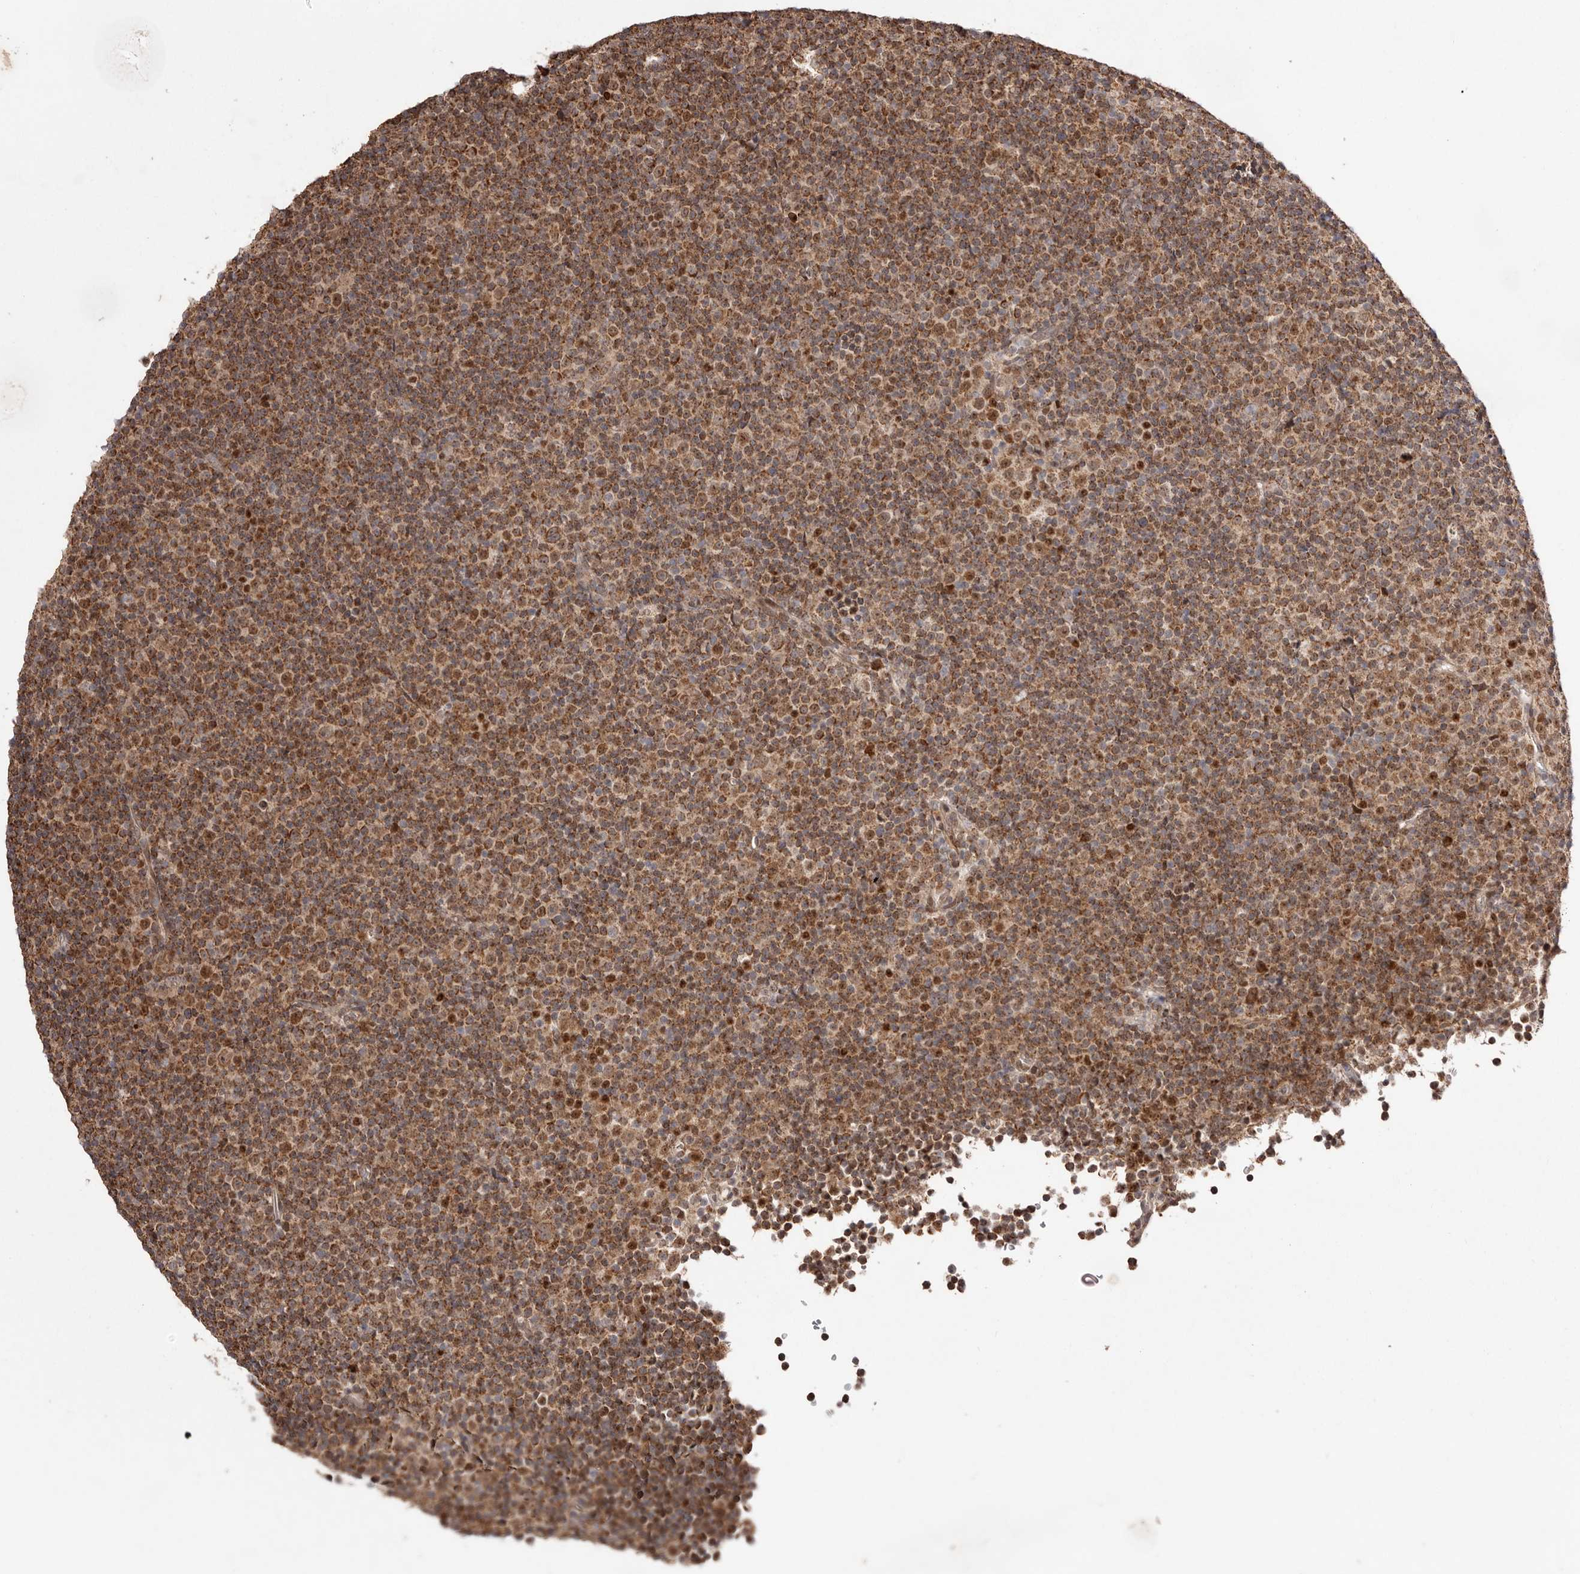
{"staining": {"intensity": "moderate", "quantity": ">75%", "location": "cytoplasmic/membranous,nuclear"}, "tissue": "lymphoma", "cell_type": "Tumor cells", "image_type": "cancer", "snomed": [{"axis": "morphology", "description": "Malignant lymphoma, non-Hodgkin's type, Low grade"}, {"axis": "topography", "description": "Lymph node"}], "caption": "Immunohistochemistry (IHC) staining of low-grade malignant lymphoma, non-Hodgkin's type, which demonstrates medium levels of moderate cytoplasmic/membranous and nuclear expression in about >75% of tumor cells indicating moderate cytoplasmic/membranous and nuclear protein staining. The staining was performed using DAB (3,3'-diaminobenzidine) (brown) for protein detection and nuclei were counterstained in hematoxylin (blue).", "gene": "EGR3", "patient": {"sex": "female", "age": 67}}